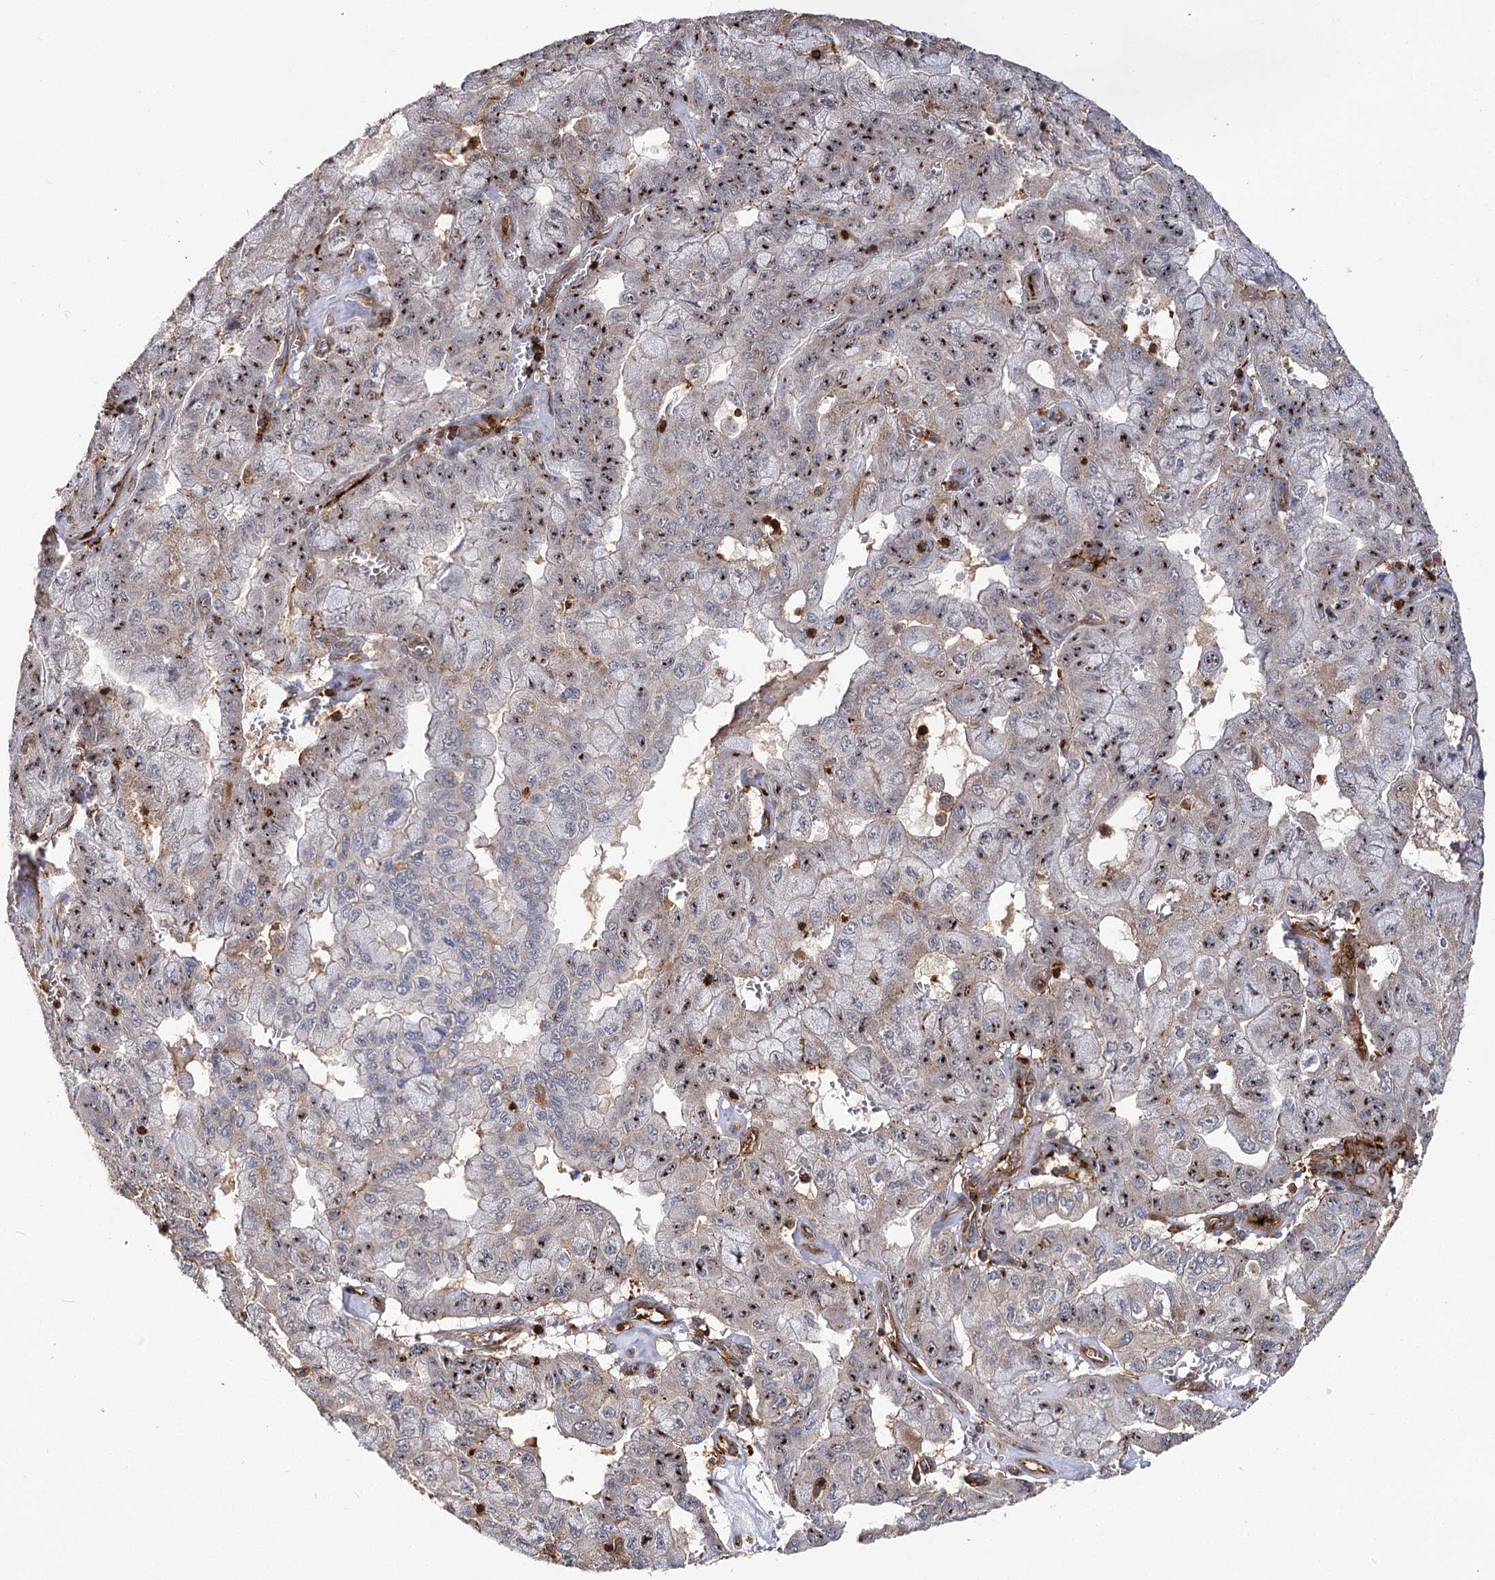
{"staining": {"intensity": "moderate", "quantity": "<25%", "location": "cytoplasmic/membranous,nuclear"}, "tissue": "pancreatic cancer", "cell_type": "Tumor cells", "image_type": "cancer", "snomed": [{"axis": "morphology", "description": "Adenocarcinoma, NOS"}, {"axis": "topography", "description": "Pancreas"}], "caption": "The image displays immunohistochemical staining of pancreatic cancer. There is moderate cytoplasmic/membranous and nuclear expression is present in approximately <25% of tumor cells.", "gene": "SEC24B", "patient": {"sex": "male", "age": 51}}